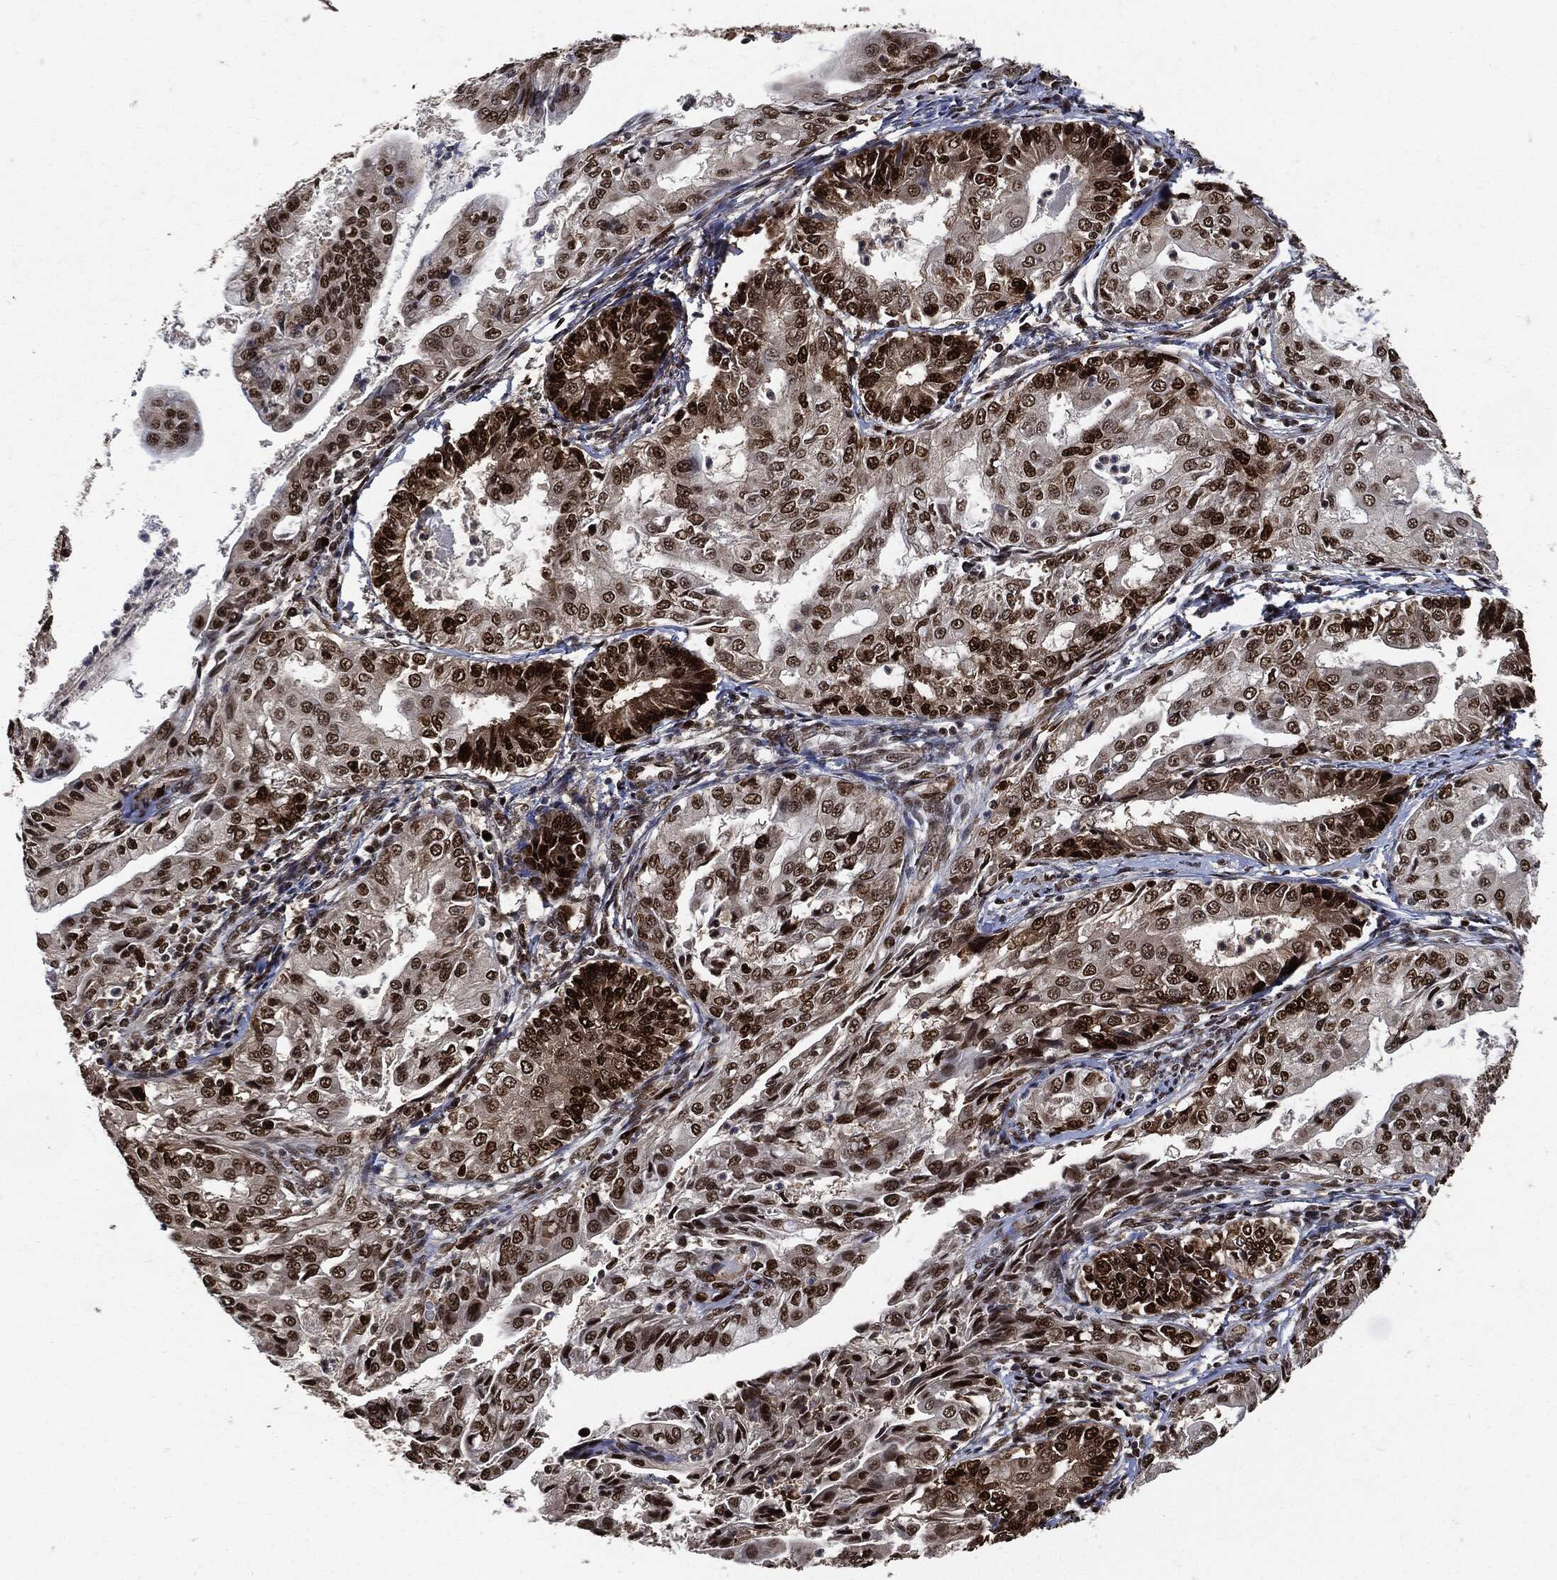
{"staining": {"intensity": "strong", "quantity": "25%-75%", "location": "nuclear"}, "tissue": "endometrial cancer", "cell_type": "Tumor cells", "image_type": "cancer", "snomed": [{"axis": "morphology", "description": "Adenocarcinoma, NOS"}, {"axis": "topography", "description": "Endometrium"}], "caption": "High-magnification brightfield microscopy of endometrial adenocarcinoma stained with DAB (3,3'-diaminobenzidine) (brown) and counterstained with hematoxylin (blue). tumor cells exhibit strong nuclear staining is present in about25%-75% of cells. (brown staining indicates protein expression, while blue staining denotes nuclei).", "gene": "PCNA", "patient": {"sex": "female", "age": 68}}